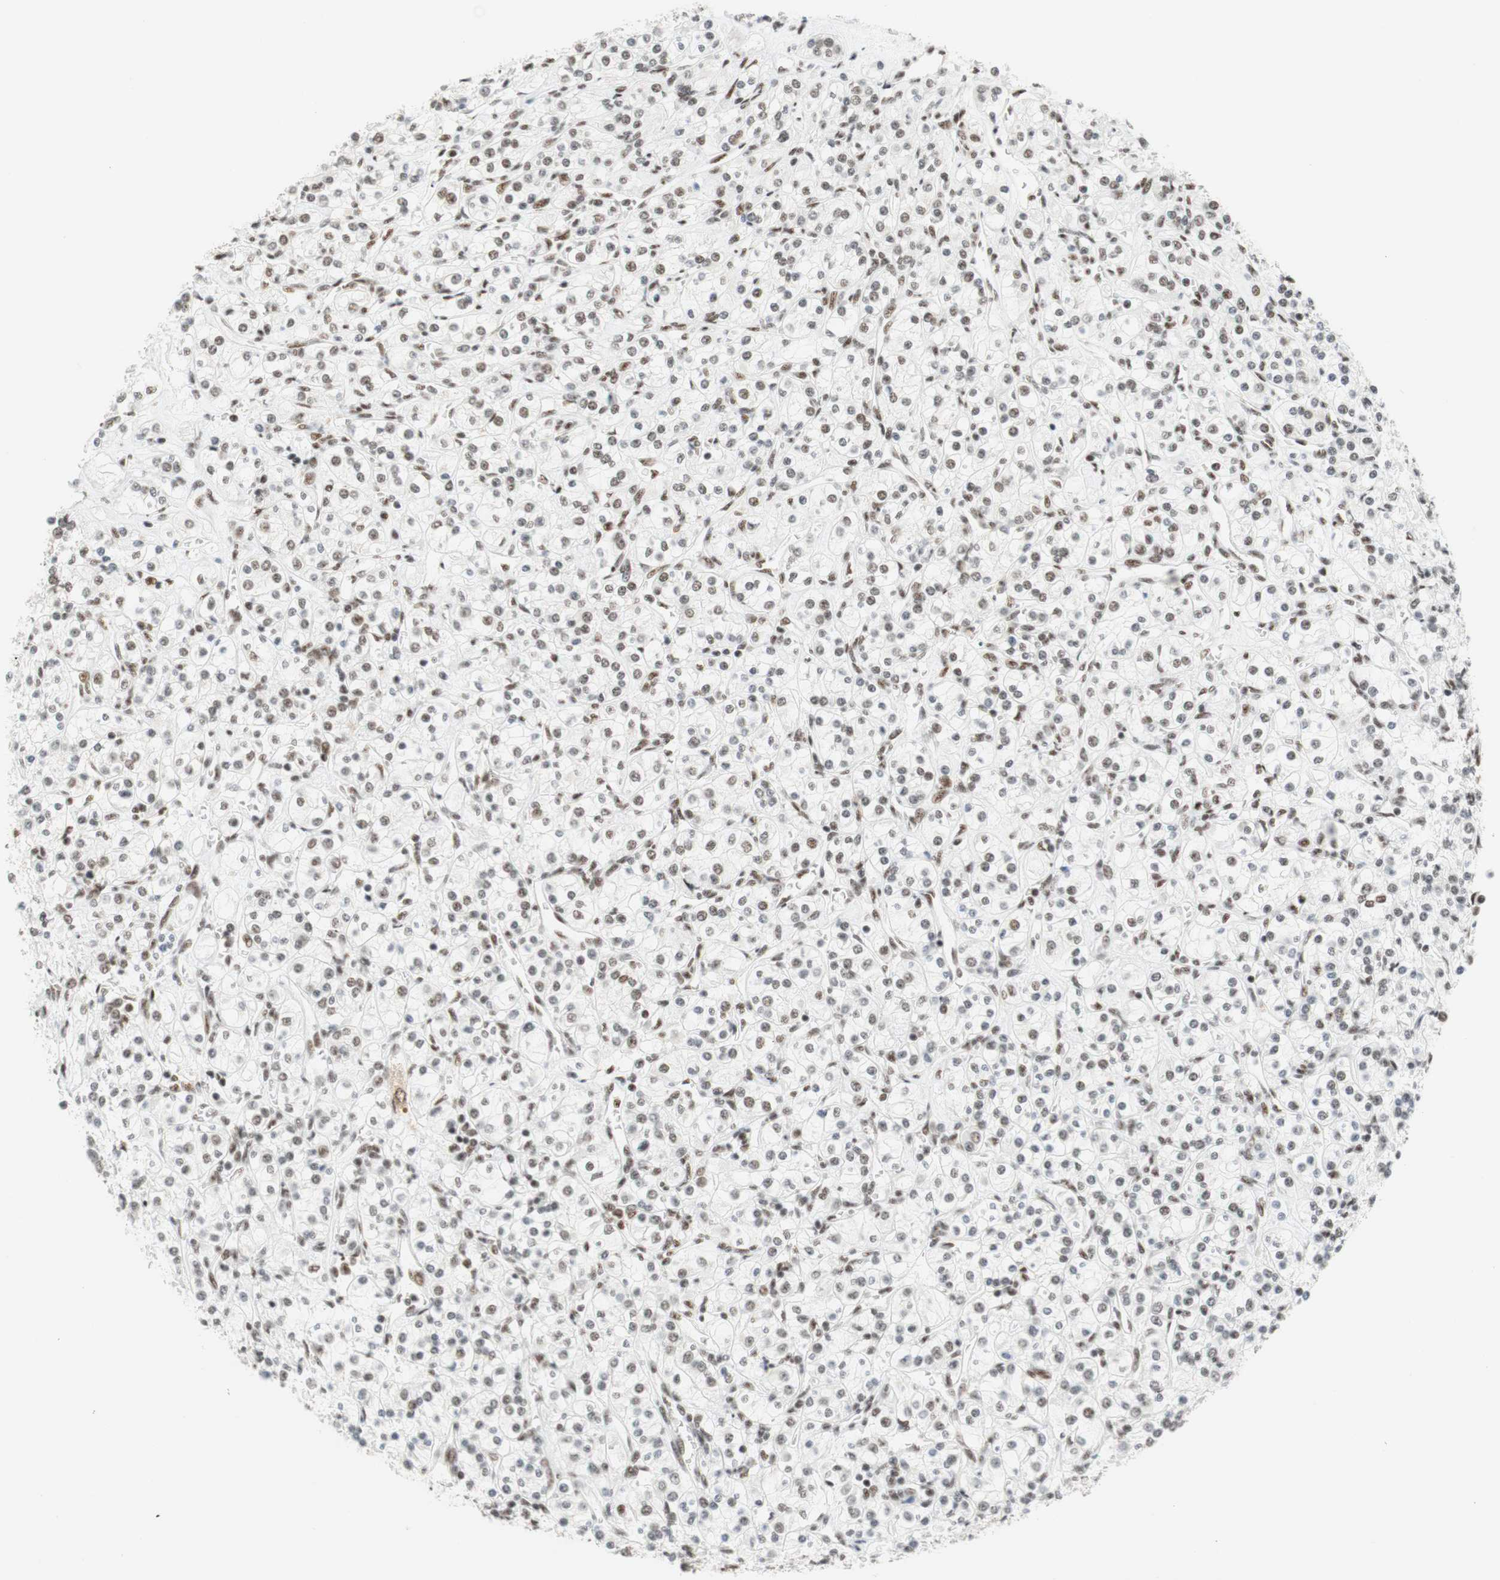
{"staining": {"intensity": "weak", "quantity": "<25%", "location": "nuclear"}, "tissue": "renal cancer", "cell_type": "Tumor cells", "image_type": "cancer", "snomed": [{"axis": "morphology", "description": "Adenocarcinoma, NOS"}, {"axis": "topography", "description": "Kidney"}], "caption": "Immunohistochemistry of renal cancer (adenocarcinoma) demonstrates no staining in tumor cells.", "gene": "RNF20", "patient": {"sex": "male", "age": 77}}